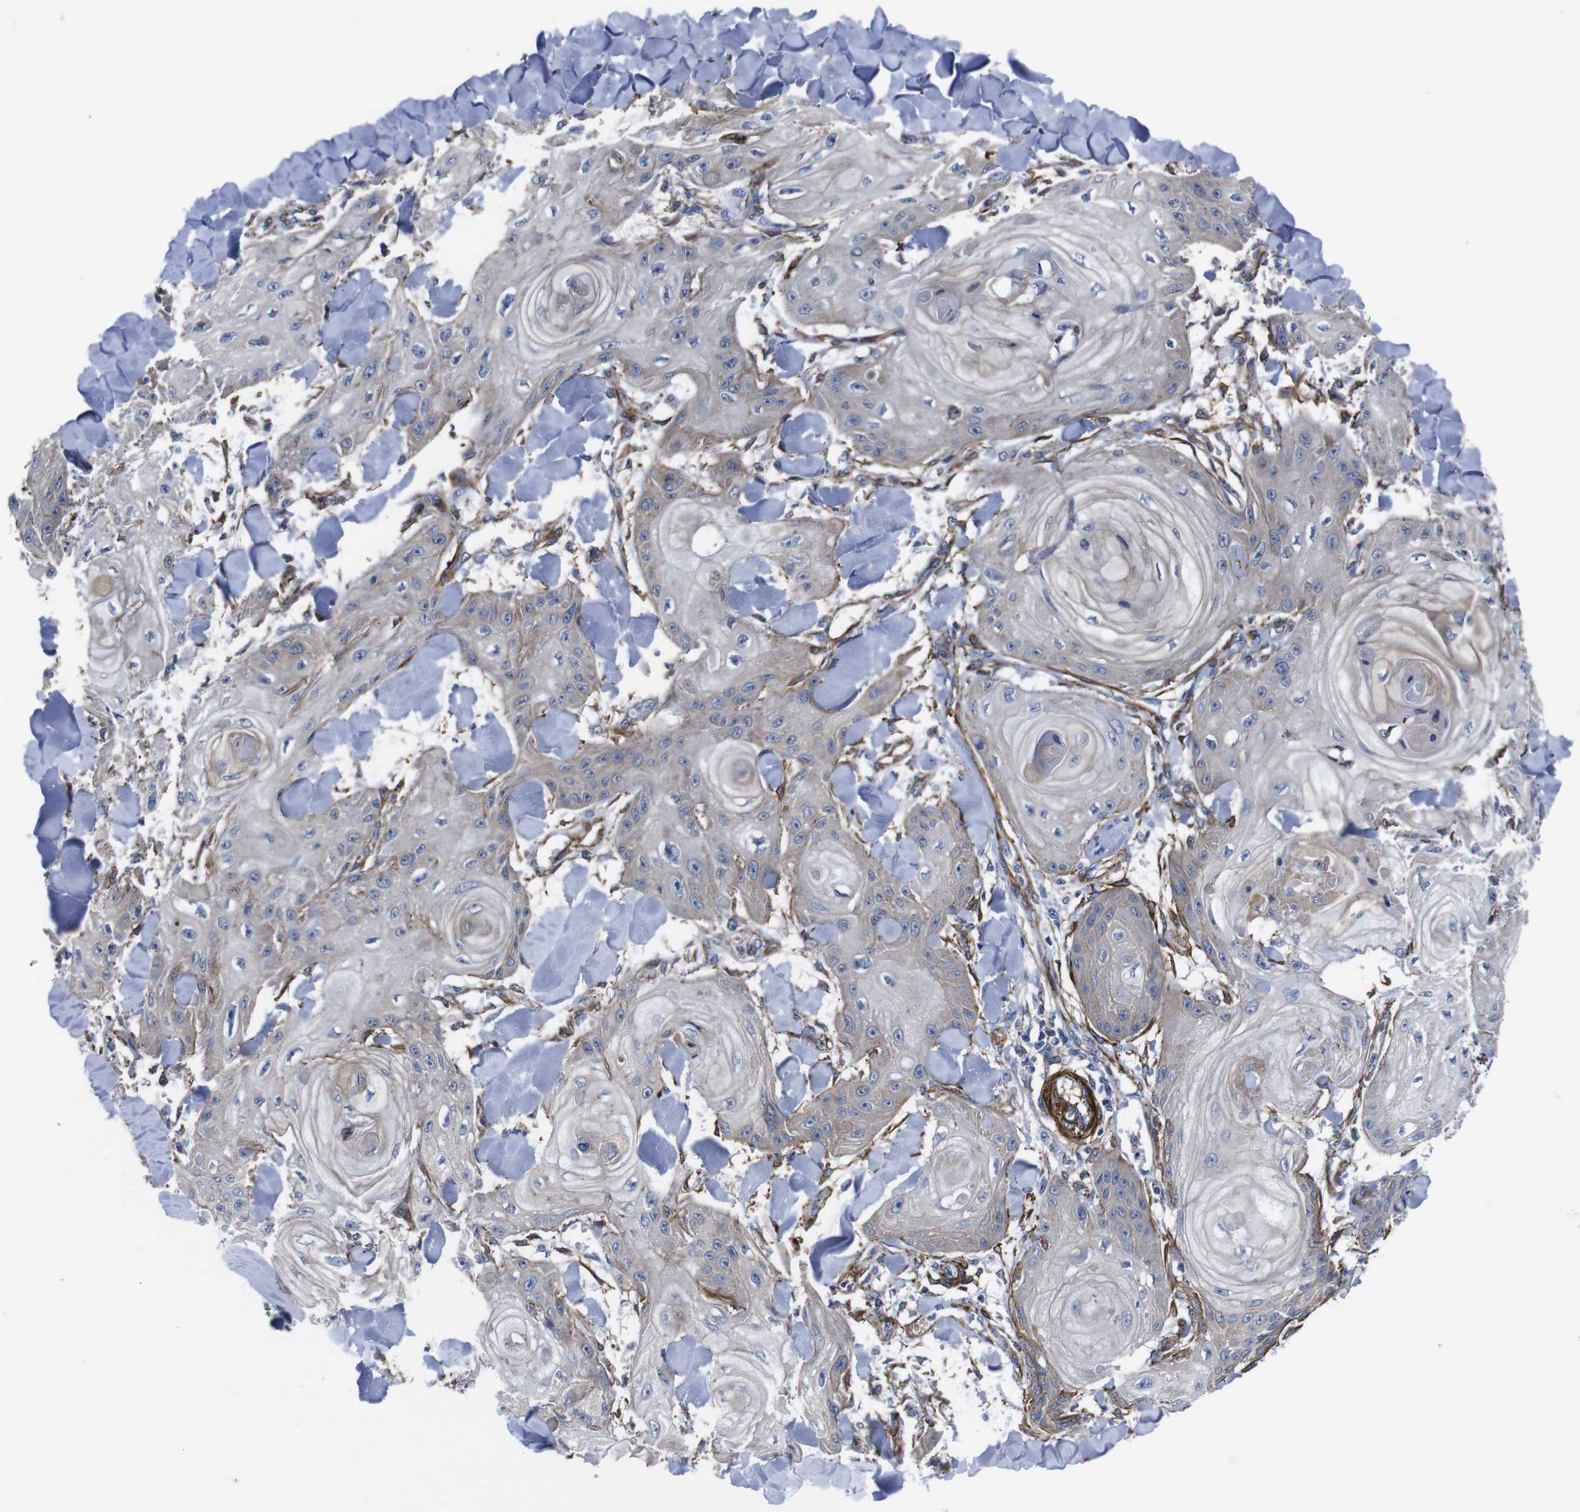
{"staining": {"intensity": "weak", "quantity": "<25%", "location": "cytoplasmic/membranous"}, "tissue": "skin cancer", "cell_type": "Tumor cells", "image_type": "cancer", "snomed": [{"axis": "morphology", "description": "Squamous cell carcinoma, NOS"}, {"axis": "topography", "description": "Skin"}], "caption": "Tumor cells are negative for brown protein staining in skin cancer. (DAB (3,3'-diaminobenzidine) IHC, high magnification).", "gene": "WNT10A", "patient": {"sex": "male", "age": 74}}